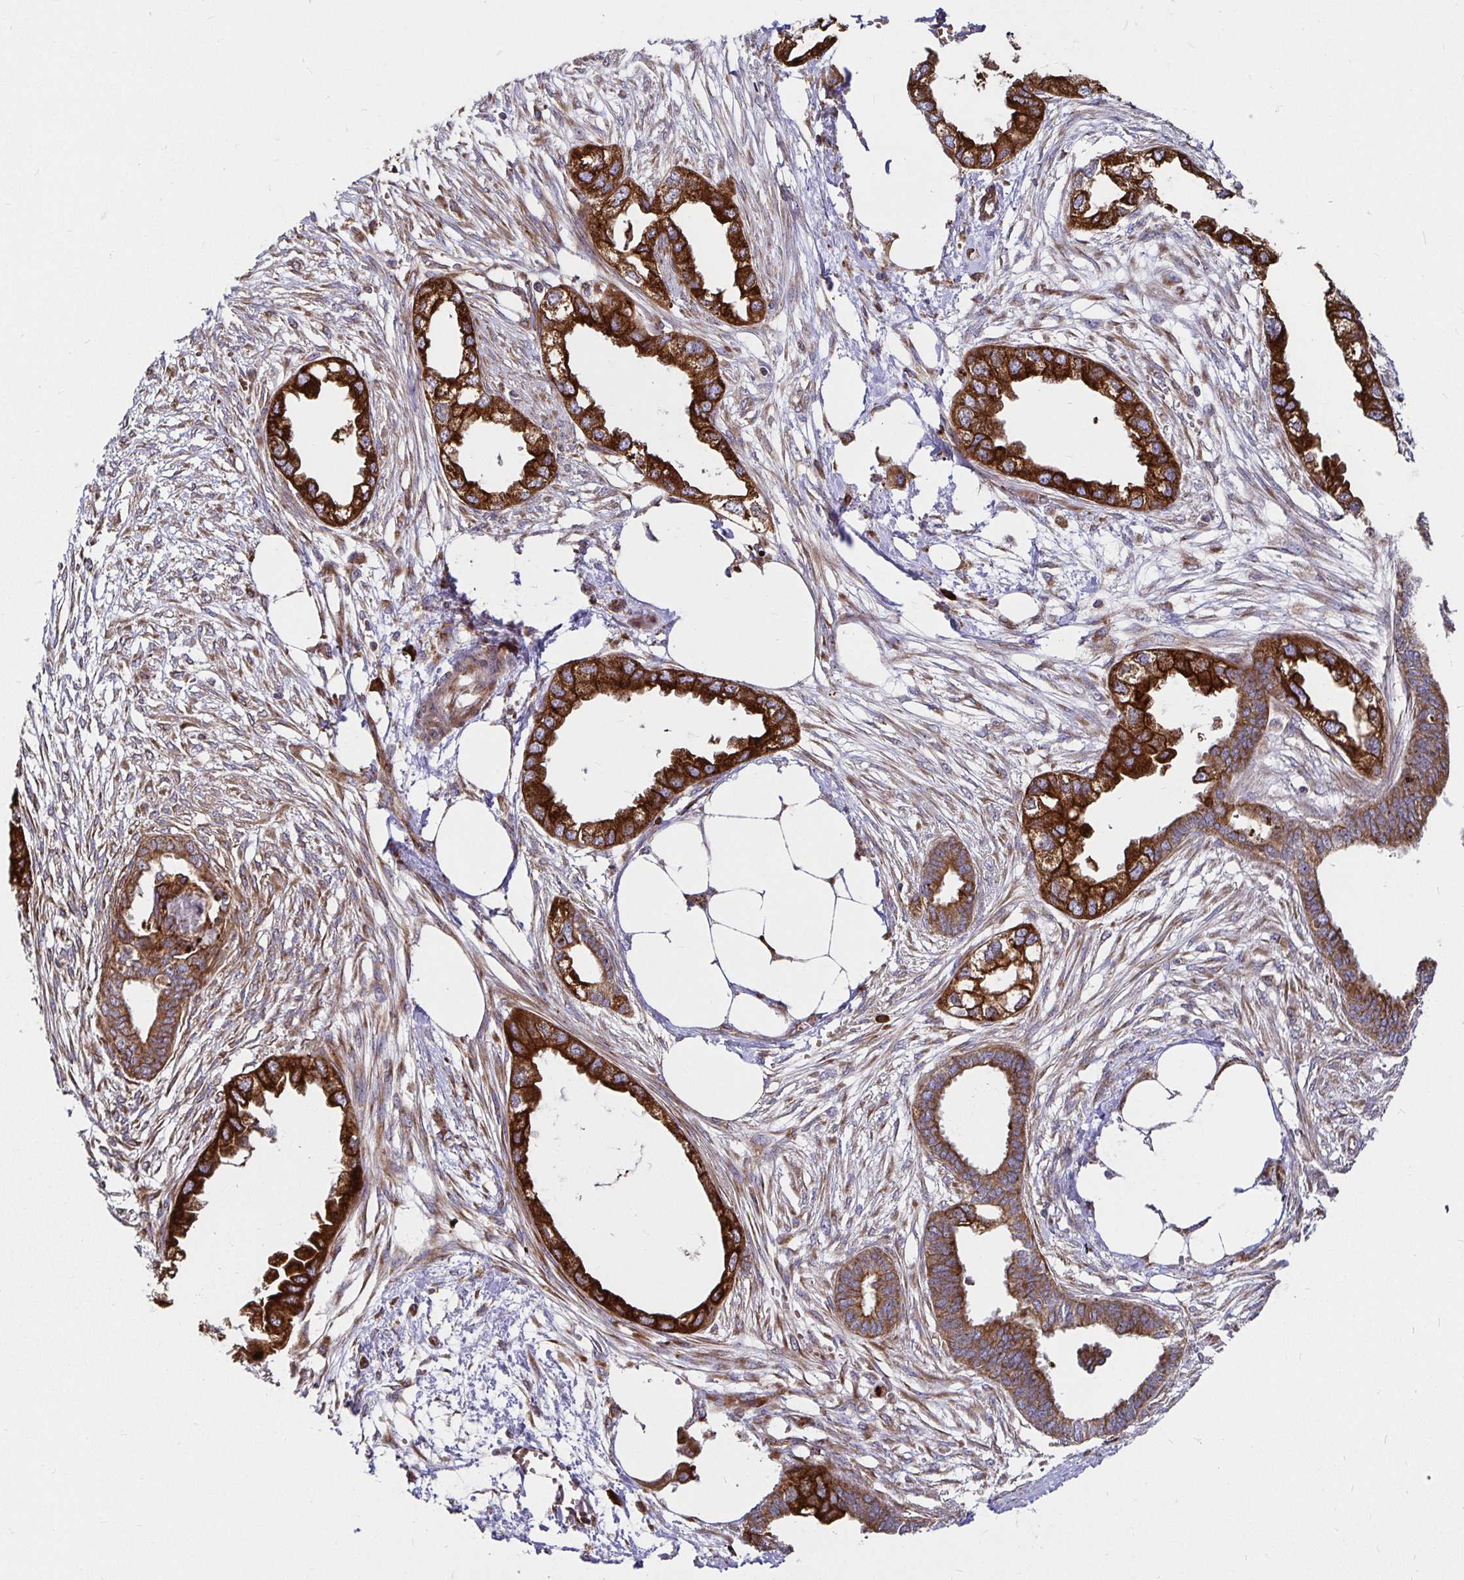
{"staining": {"intensity": "strong", "quantity": ">75%", "location": "cytoplasmic/membranous"}, "tissue": "endometrial cancer", "cell_type": "Tumor cells", "image_type": "cancer", "snomed": [{"axis": "morphology", "description": "Adenocarcinoma, NOS"}, {"axis": "morphology", "description": "Adenocarcinoma, metastatic, NOS"}, {"axis": "topography", "description": "Adipose tissue"}, {"axis": "topography", "description": "Endometrium"}], "caption": "High-power microscopy captured an immunohistochemistry (IHC) image of endometrial cancer (adenocarcinoma), revealing strong cytoplasmic/membranous staining in about >75% of tumor cells.", "gene": "SMYD3", "patient": {"sex": "female", "age": 67}}